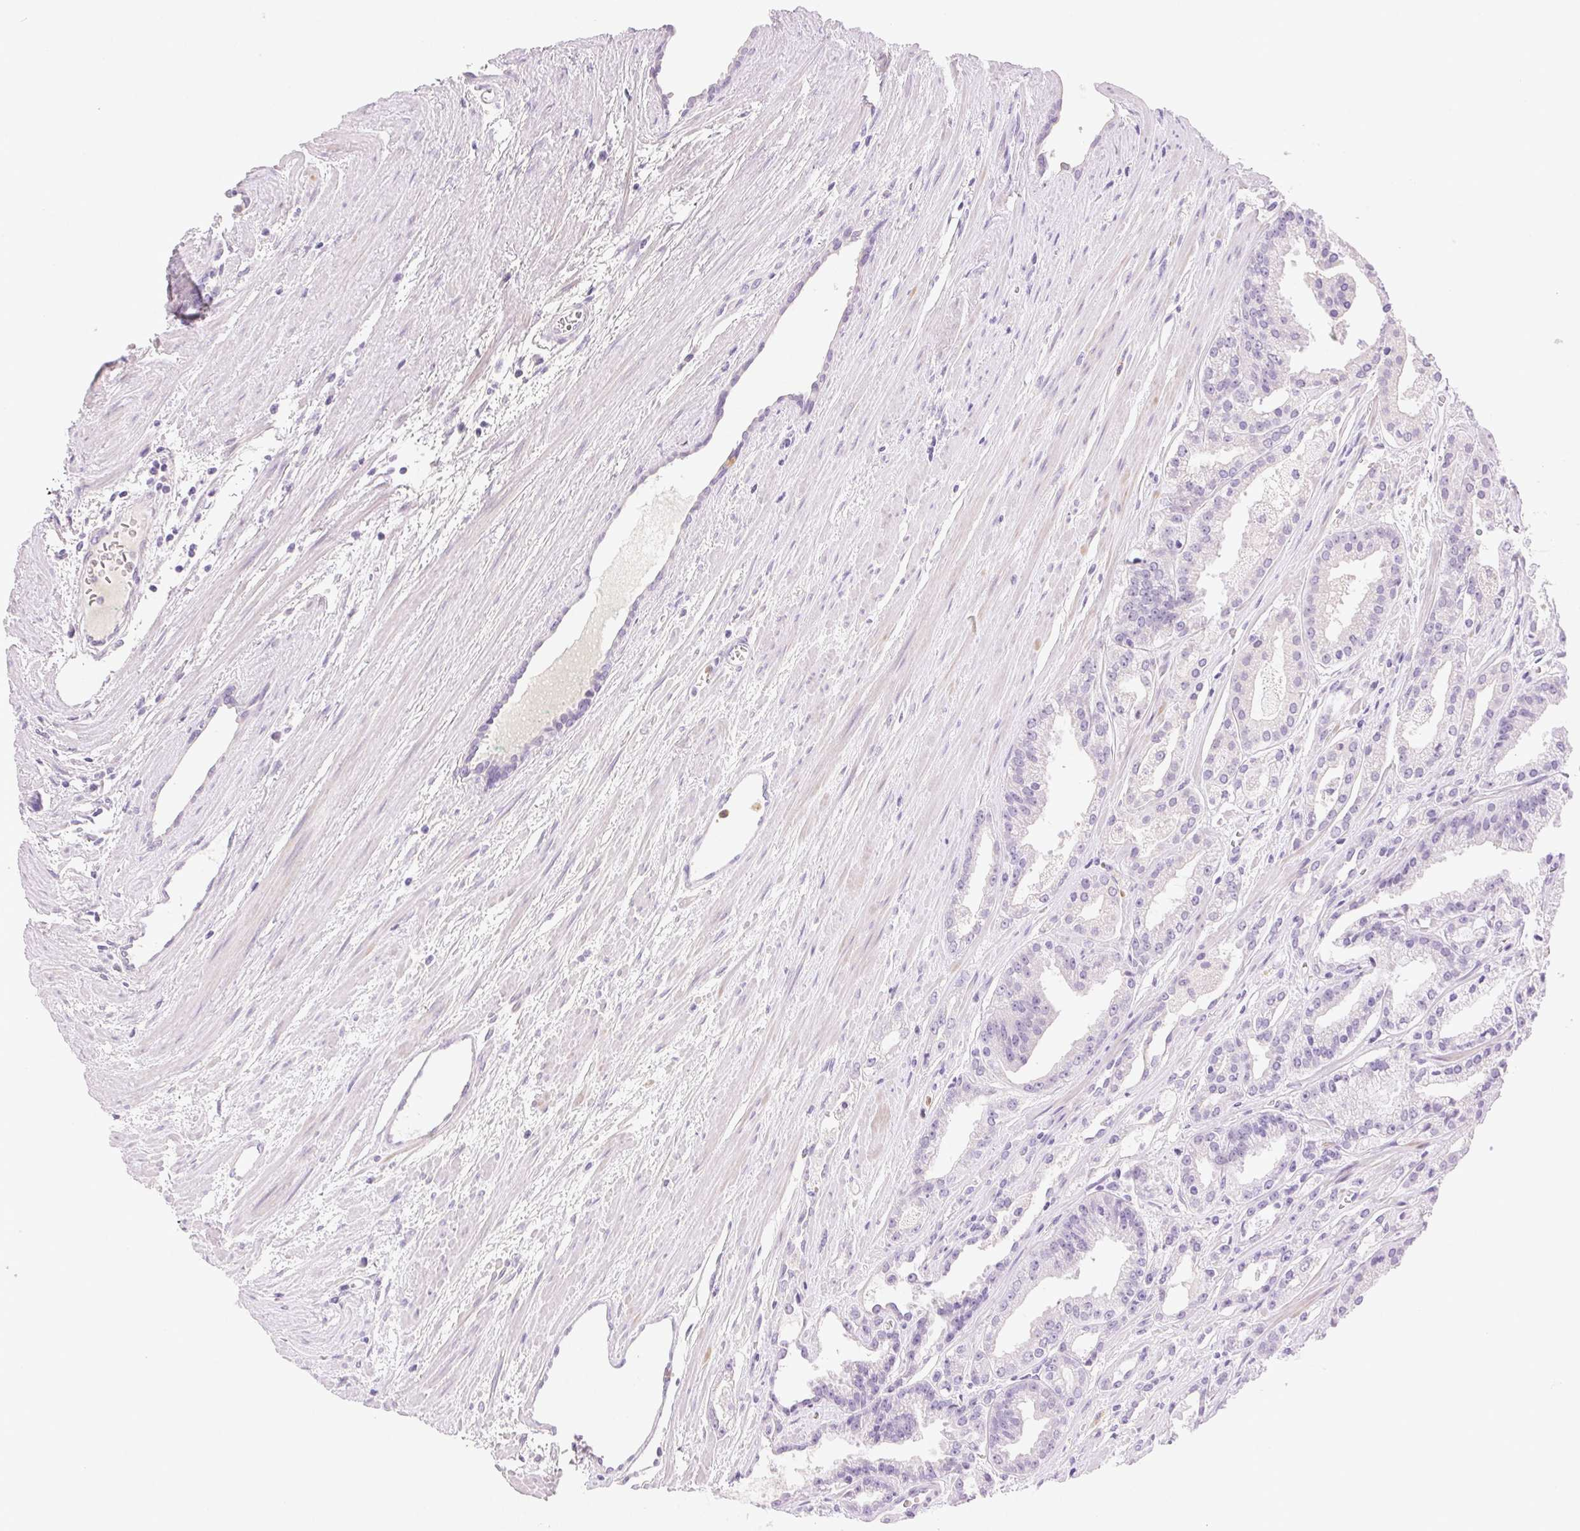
{"staining": {"intensity": "negative", "quantity": "none", "location": "none"}, "tissue": "prostate cancer", "cell_type": "Tumor cells", "image_type": "cancer", "snomed": [{"axis": "morphology", "description": "Adenocarcinoma, High grade"}, {"axis": "topography", "description": "Prostate"}], "caption": "A photomicrograph of human prostate cancer is negative for staining in tumor cells. (DAB immunohistochemistry (IHC) with hematoxylin counter stain).", "gene": "EMX2", "patient": {"sex": "male", "age": 68}}